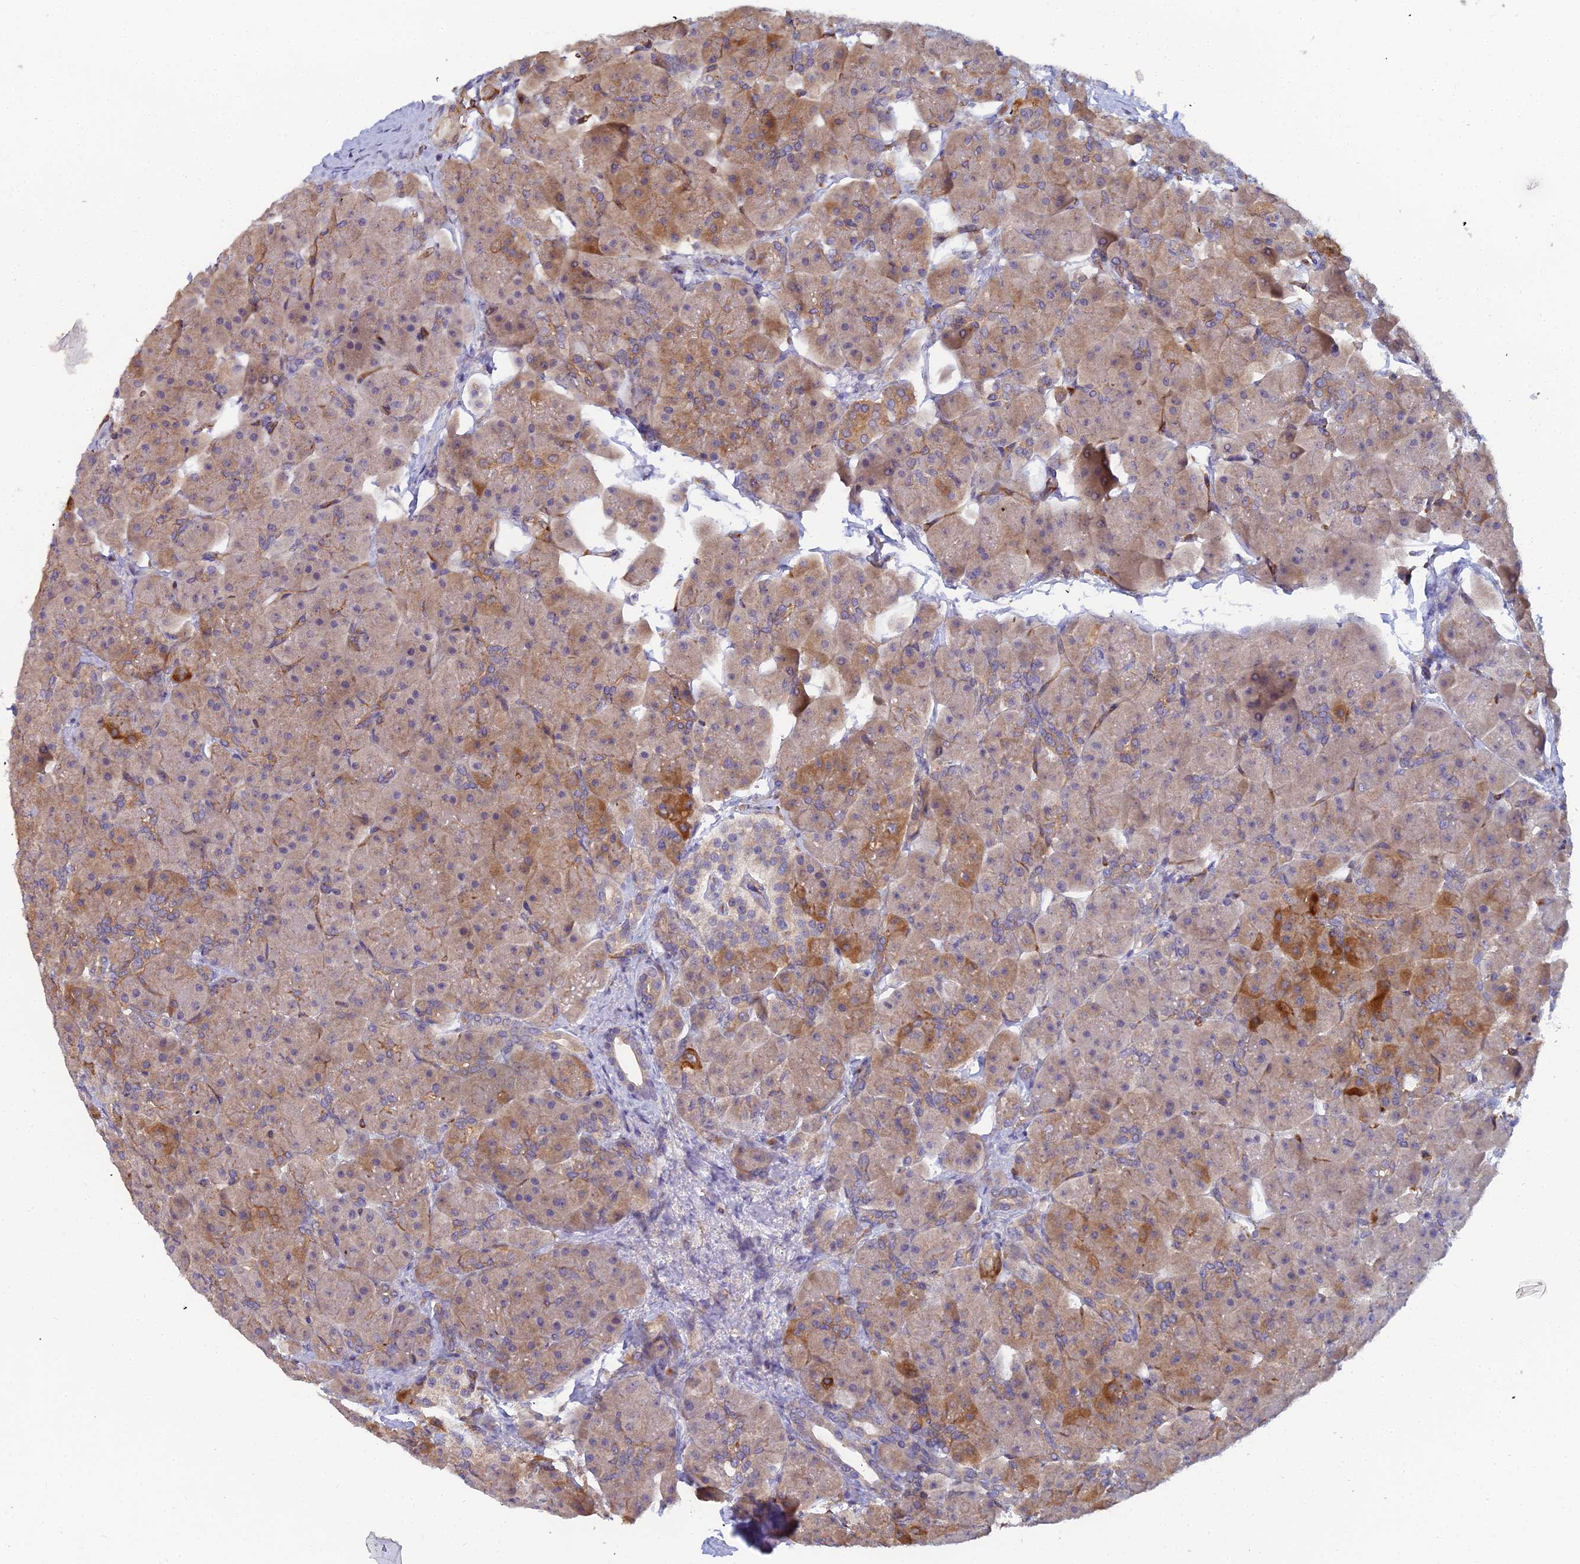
{"staining": {"intensity": "moderate", "quantity": "25%-75%", "location": "cytoplasmic/membranous"}, "tissue": "pancreas", "cell_type": "Exocrine glandular cells", "image_type": "normal", "snomed": [{"axis": "morphology", "description": "Normal tissue, NOS"}, {"axis": "topography", "description": "Pancreas"}], "caption": "This is an image of IHC staining of benign pancreas, which shows moderate expression in the cytoplasmic/membranous of exocrine glandular cells.", "gene": "RDX", "patient": {"sex": "male", "age": 66}}